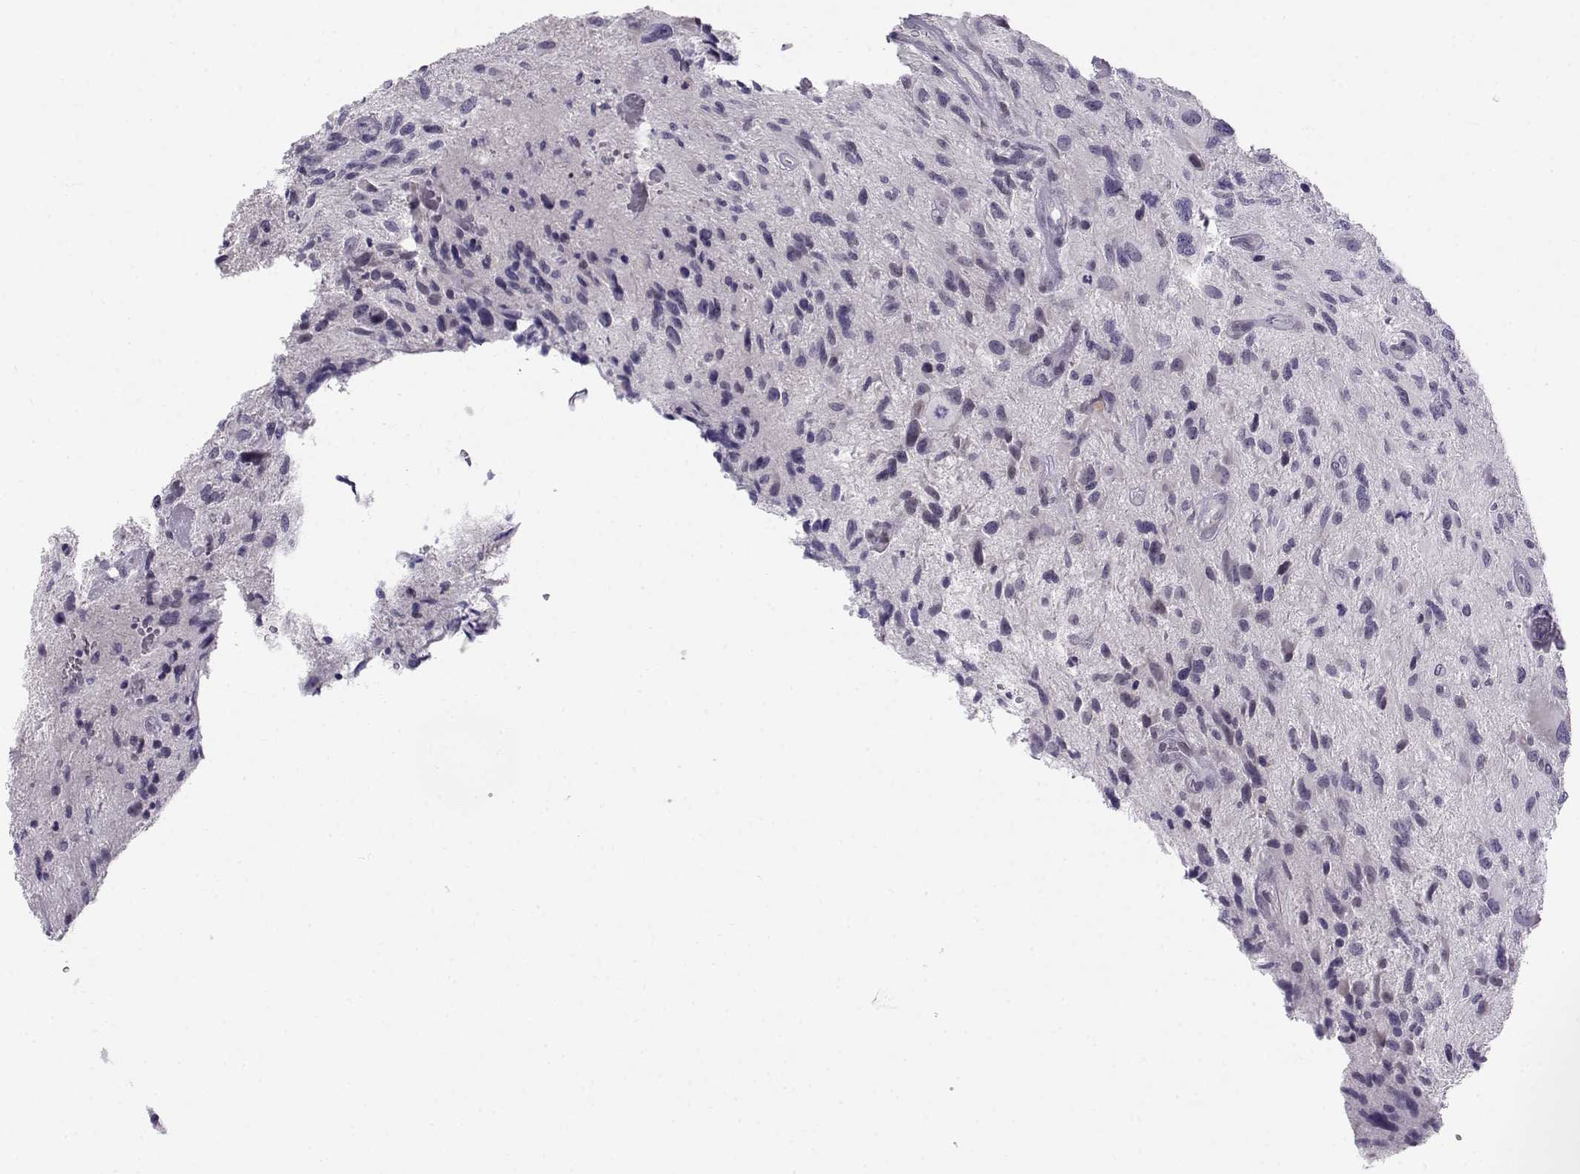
{"staining": {"intensity": "negative", "quantity": "none", "location": "none"}, "tissue": "glioma", "cell_type": "Tumor cells", "image_type": "cancer", "snomed": [{"axis": "morphology", "description": "Glioma, malignant, NOS"}, {"axis": "morphology", "description": "Glioma, malignant, High grade"}, {"axis": "topography", "description": "Brain"}], "caption": "DAB (3,3'-diaminobenzidine) immunohistochemical staining of human glioma displays no significant staining in tumor cells.", "gene": "C16orf86", "patient": {"sex": "female", "age": 71}}